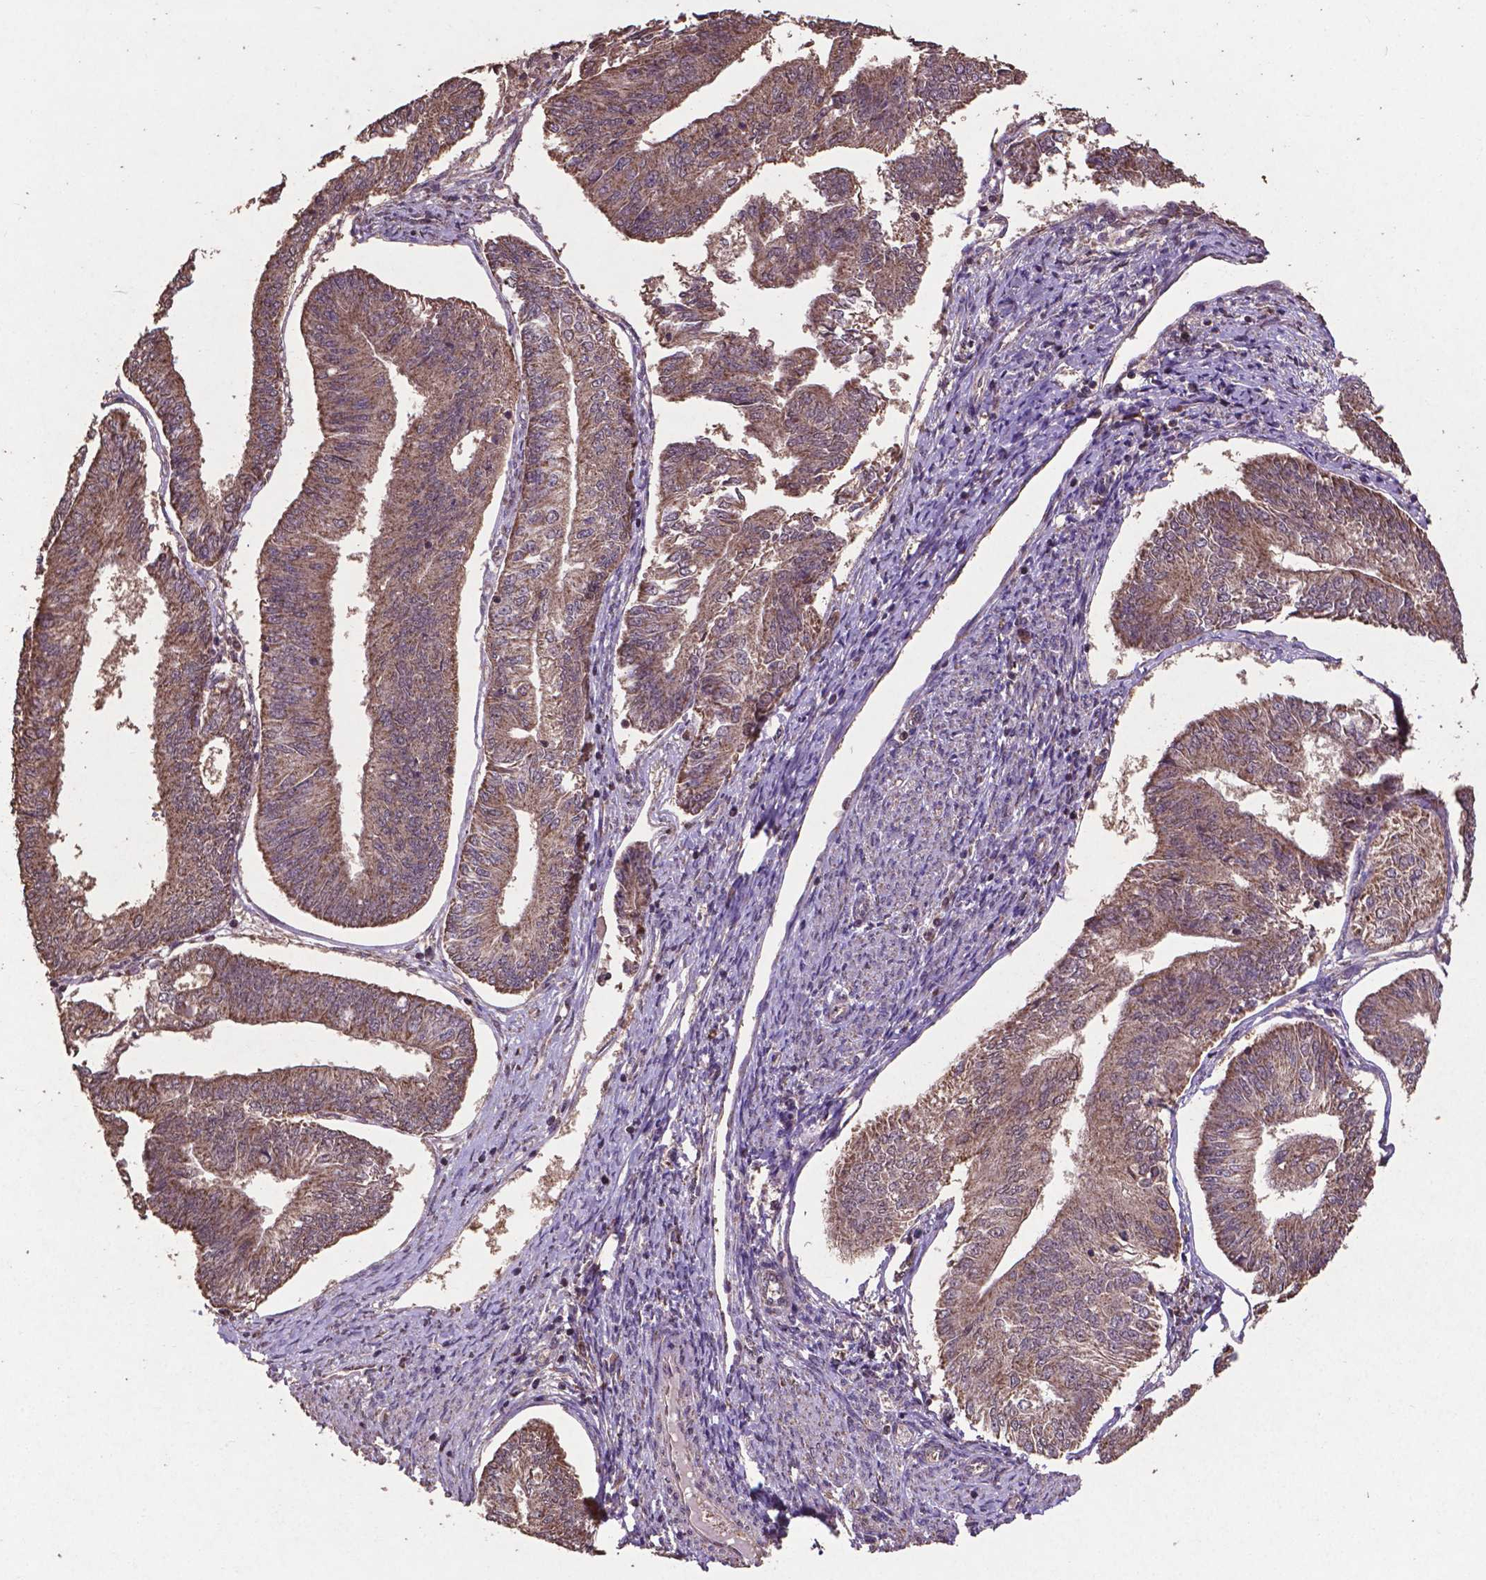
{"staining": {"intensity": "moderate", "quantity": ">75%", "location": "cytoplasmic/membranous"}, "tissue": "endometrial cancer", "cell_type": "Tumor cells", "image_type": "cancer", "snomed": [{"axis": "morphology", "description": "Adenocarcinoma, NOS"}, {"axis": "topography", "description": "Endometrium"}], "caption": "DAB (3,3'-diaminobenzidine) immunohistochemical staining of human adenocarcinoma (endometrial) demonstrates moderate cytoplasmic/membranous protein expression in approximately >75% of tumor cells.", "gene": "DCAF1", "patient": {"sex": "female", "age": 58}}